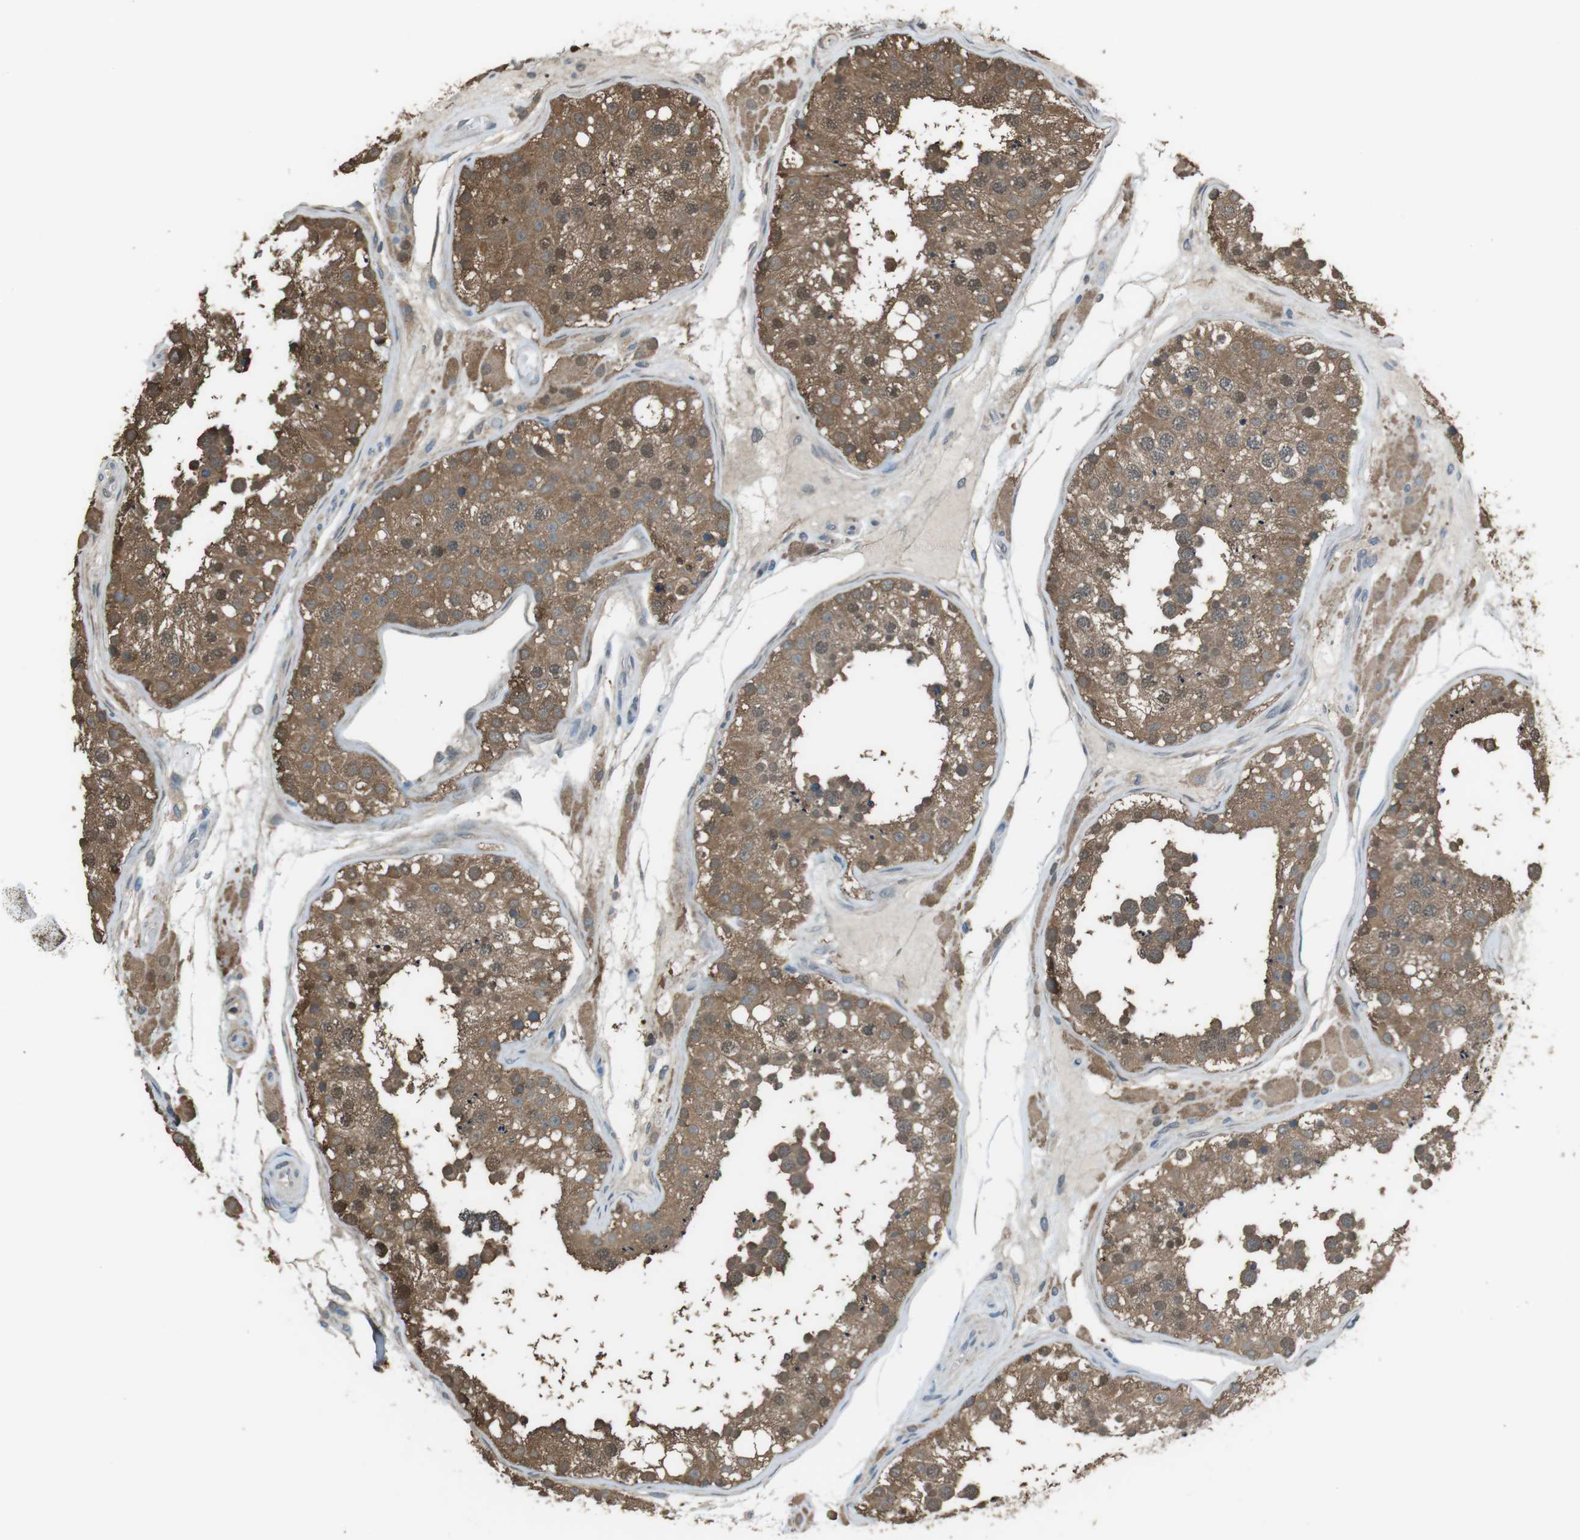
{"staining": {"intensity": "moderate", "quantity": ">75%", "location": "cytoplasmic/membranous,nuclear"}, "tissue": "testis", "cell_type": "Cells in seminiferous ducts", "image_type": "normal", "snomed": [{"axis": "morphology", "description": "Normal tissue, NOS"}, {"axis": "topography", "description": "Testis"}], "caption": "This histopathology image exhibits immunohistochemistry (IHC) staining of unremarkable testis, with medium moderate cytoplasmic/membranous,nuclear expression in approximately >75% of cells in seminiferous ducts.", "gene": "TWSG1", "patient": {"sex": "male", "age": 26}}